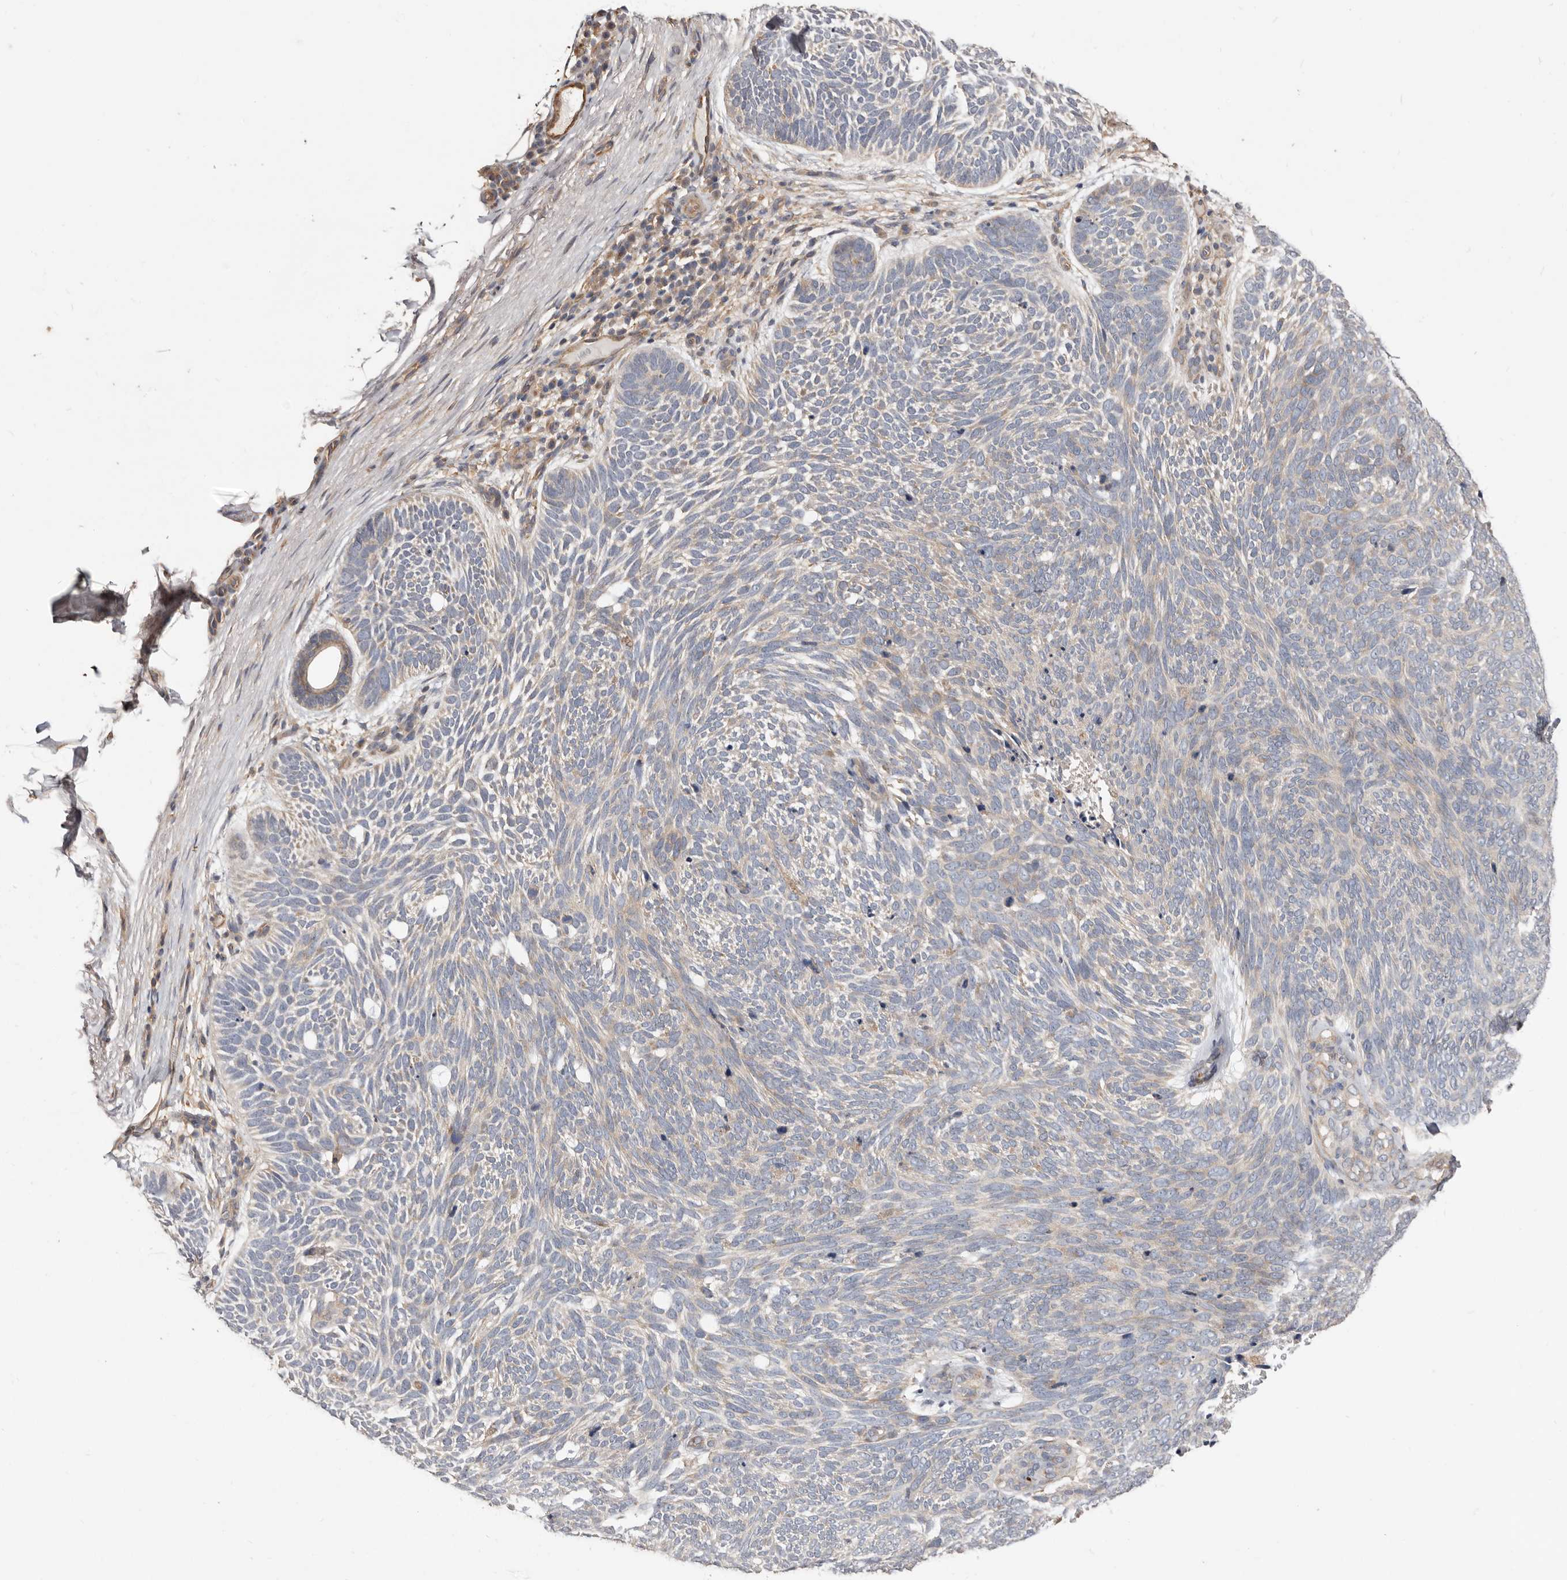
{"staining": {"intensity": "negative", "quantity": "none", "location": "none"}, "tissue": "skin cancer", "cell_type": "Tumor cells", "image_type": "cancer", "snomed": [{"axis": "morphology", "description": "Basal cell carcinoma"}, {"axis": "topography", "description": "Skin"}], "caption": "Immunohistochemistry histopathology image of skin basal cell carcinoma stained for a protein (brown), which shows no expression in tumor cells.", "gene": "LRRC25", "patient": {"sex": "female", "age": 85}}